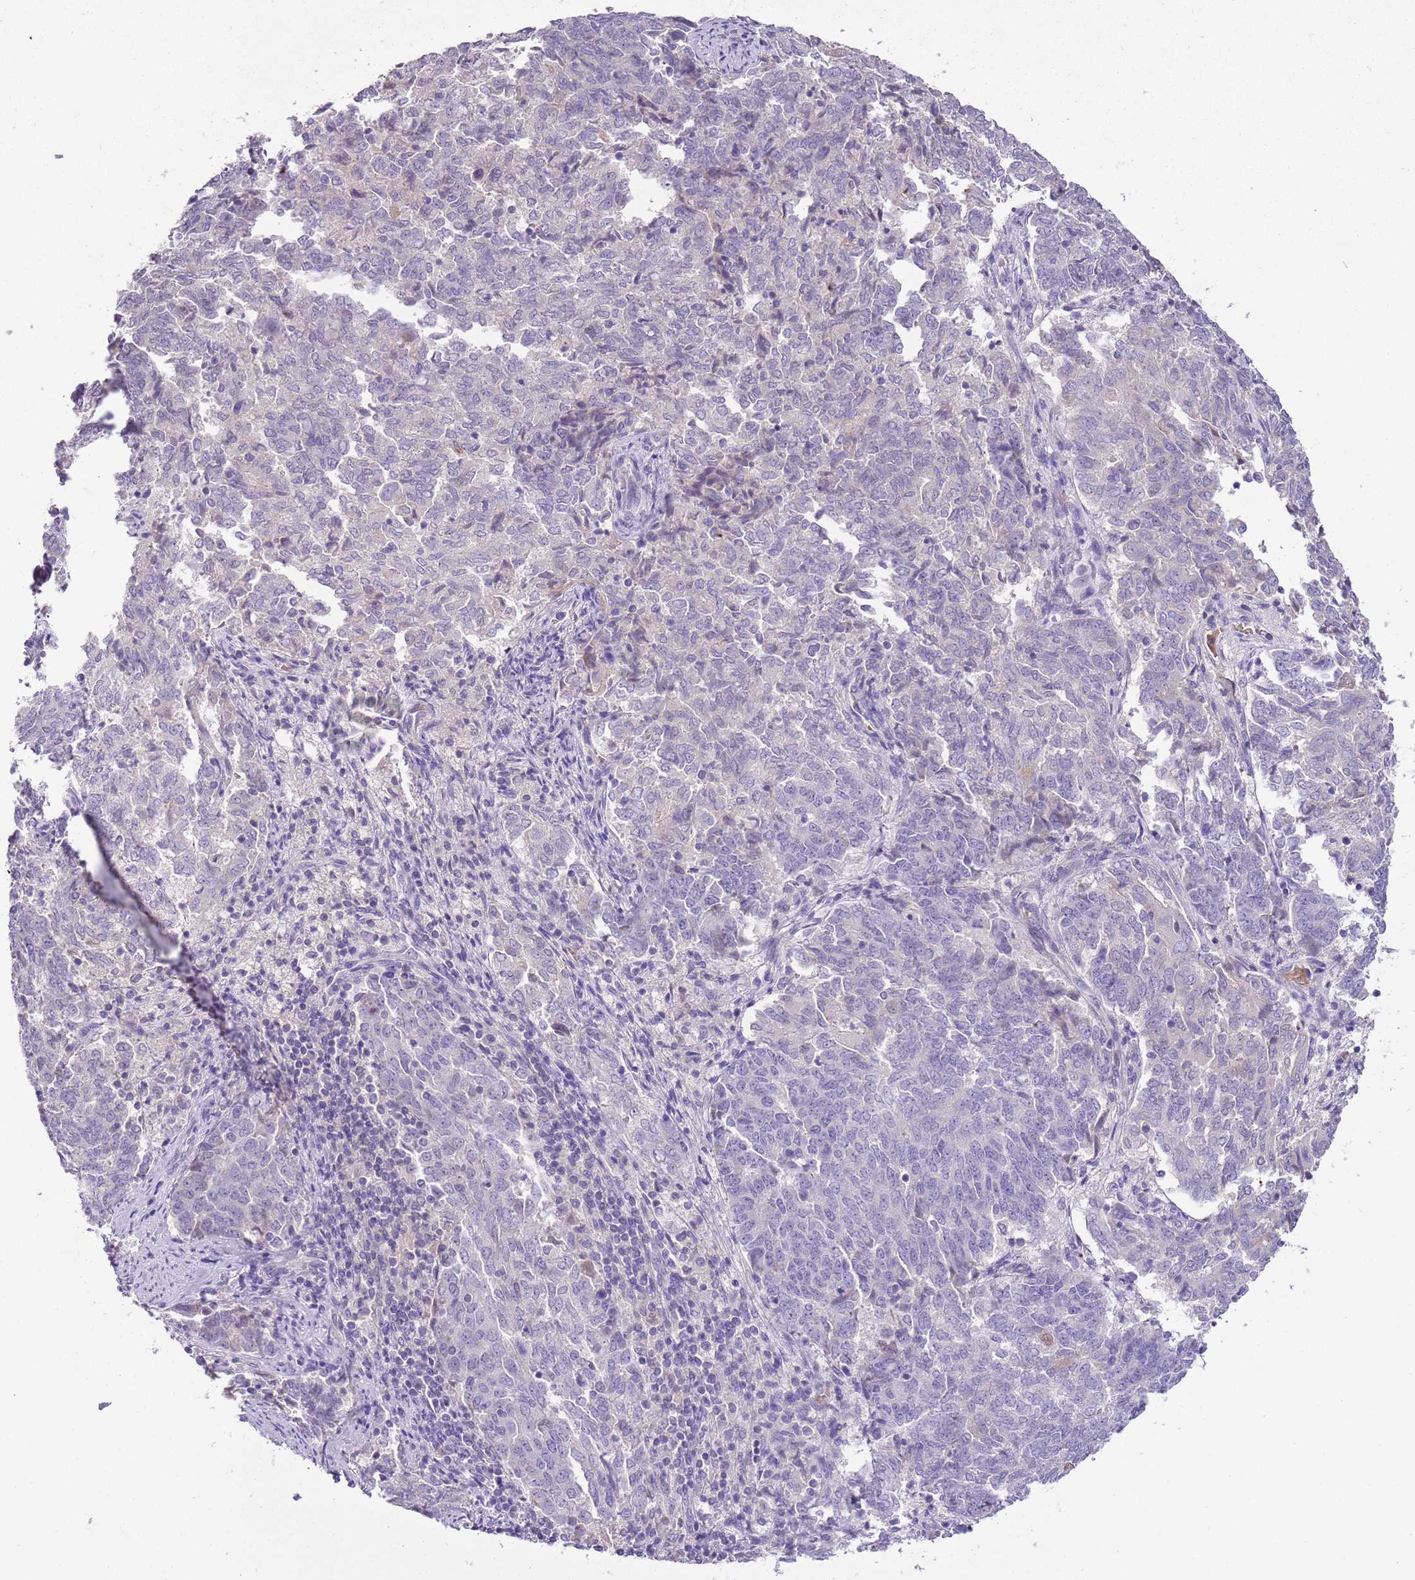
{"staining": {"intensity": "negative", "quantity": "none", "location": "none"}, "tissue": "endometrial cancer", "cell_type": "Tumor cells", "image_type": "cancer", "snomed": [{"axis": "morphology", "description": "Adenocarcinoma, NOS"}, {"axis": "topography", "description": "Endometrium"}], "caption": "An immunohistochemistry (IHC) histopathology image of endometrial adenocarcinoma is shown. There is no staining in tumor cells of endometrial adenocarcinoma.", "gene": "CFAP73", "patient": {"sex": "female", "age": 80}}